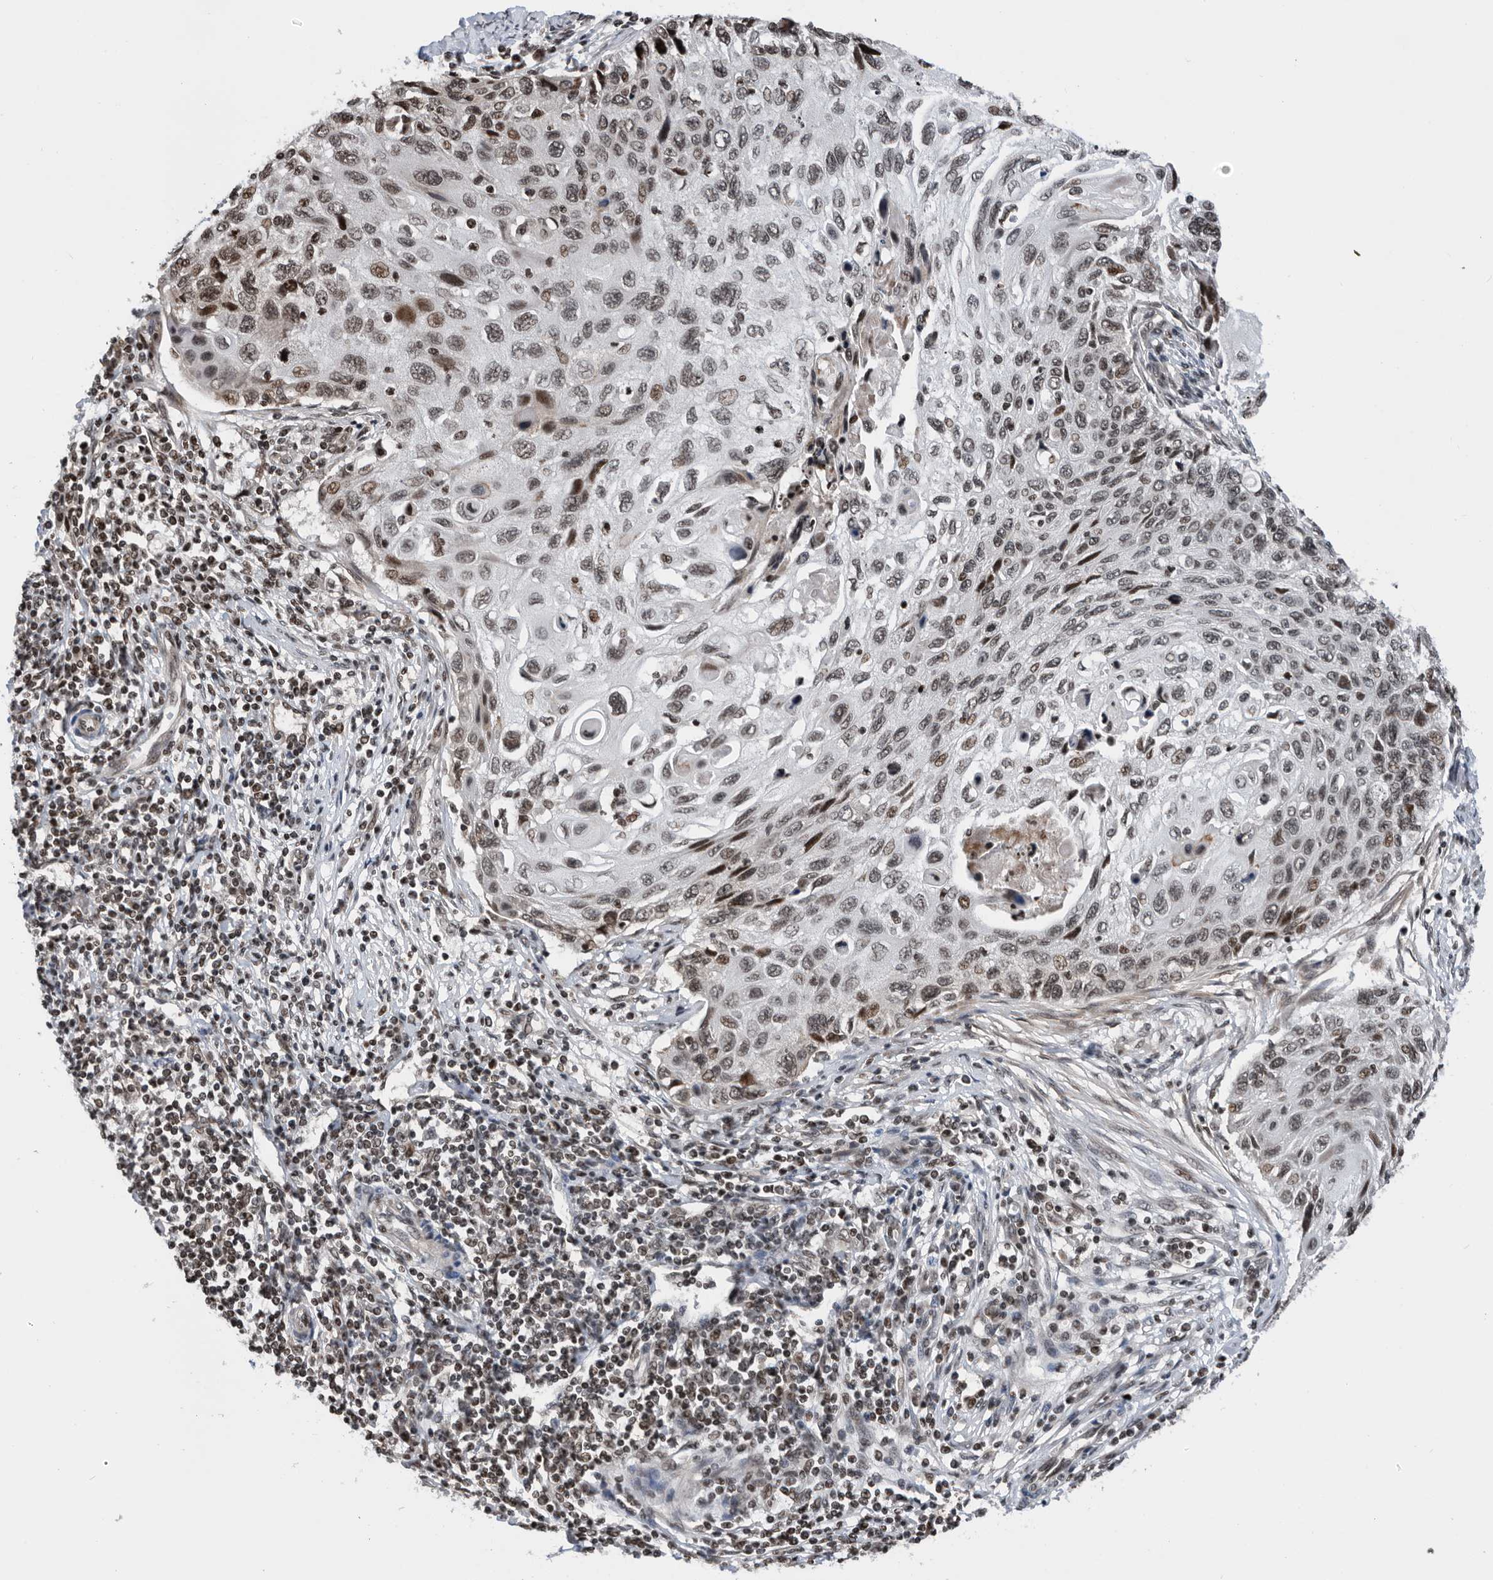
{"staining": {"intensity": "moderate", "quantity": "25%-75%", "location": "nuclear"}, "tissue": "cervical cancer", "cell_type": "Tumor cells", "image_type": "cancer", "snomed": [{"axis": "morphology", "description": "Squamous cell carcinoma, NOS"}, {"axis": "topography", "description": "Cervix"}], "caption": "IHC of squamous cell carcinoma (cervical) exhibits medium levels of moderate nuclear expression in approximately 25%-75% of tumor cells. Nuclei are stained in blue.", "gene": "SNRNP48", "patient": {"sex": "female", "age": 70}}